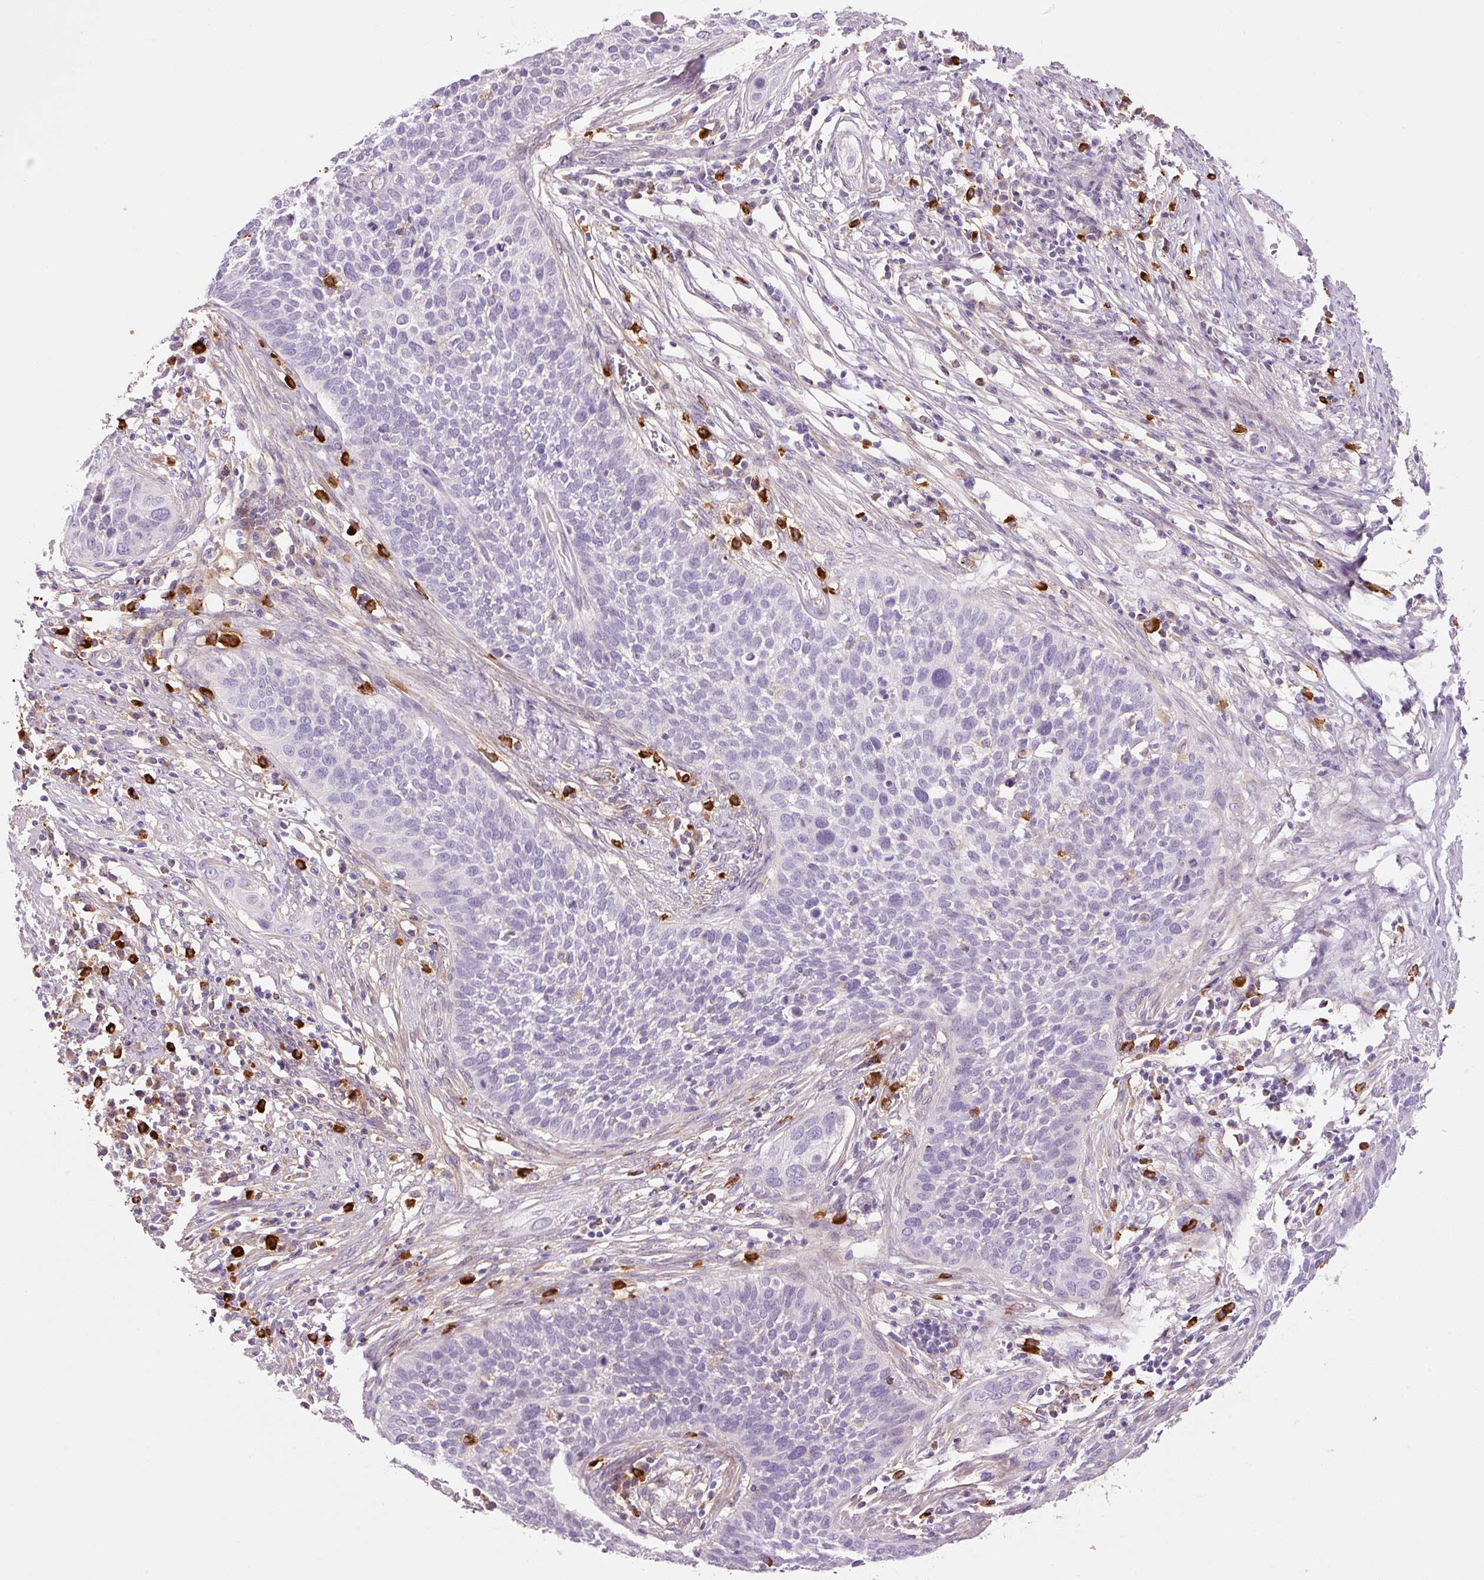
{"staining": {"intensity": "negative", "quantity": "none", "location": "none"}, "tissue": "cervical cancer", "cell_type": "Tumor cells", "image_type": "cancer", "snomed": [{"axis": "morphology", "description": "Squamous cell carcinoma, NOS"}, {"axis": "topography", "description": "Cervix"}], "caption": "This is a image of IHC staining of cervical squamous cell carcinoma, which shows no expression in tumor cells.", "gene": "TMC8", "patient": {"sex": "female", "age": 34}}